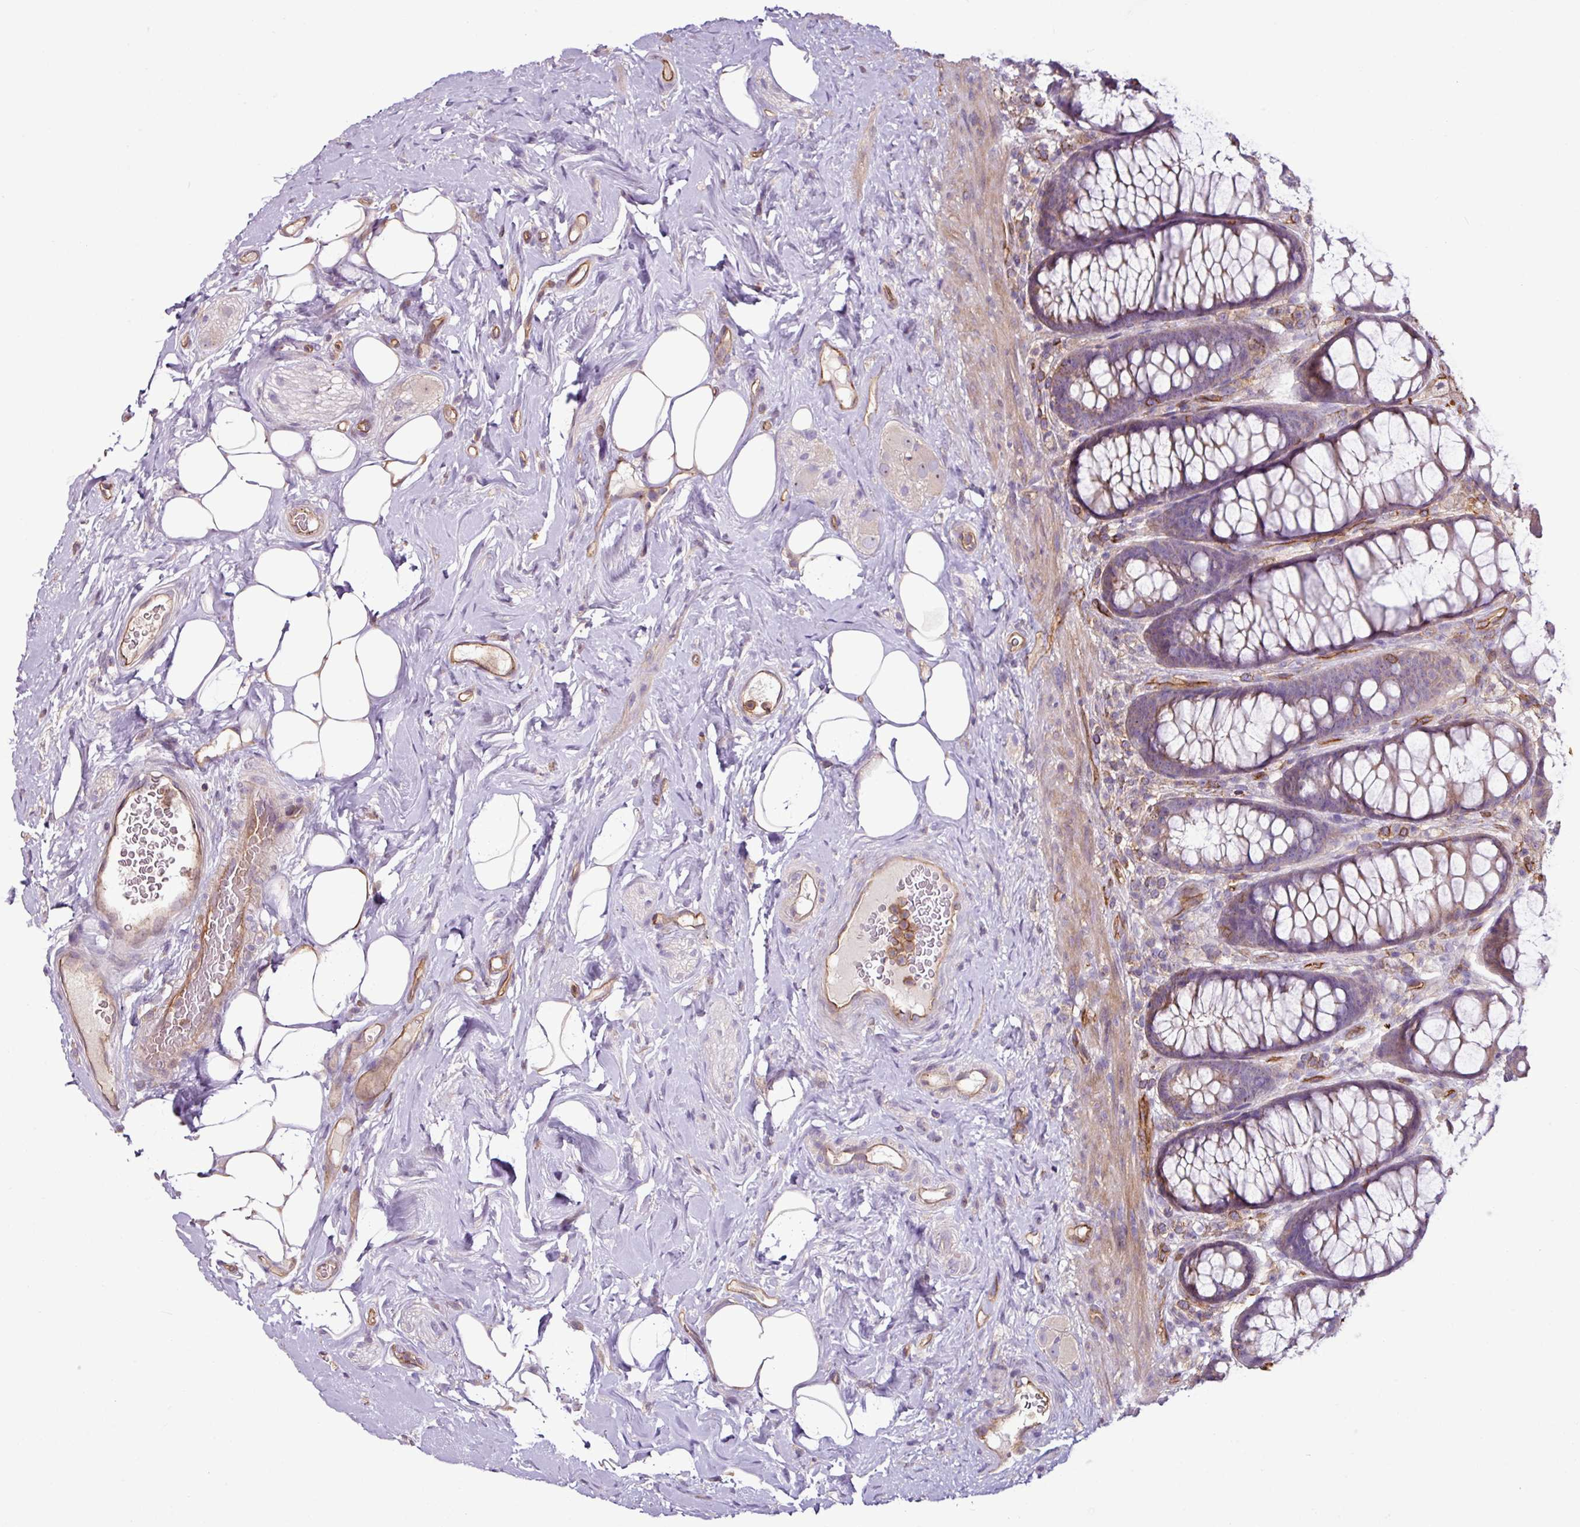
{"staining": {"intensity": "weak", "quantity": "25%-75%", "location": "cytoplasmic/membranous"}, "tissue": "rectum", "cell_type": "Glandular cells", "image_type": "normal", "snomed": [{"axis": "morphology", "description": "Normal tissue, NOS"}, {"axis": "topography", "description": "Rectum"}], "caption": "This histopathology image reveals immunohistochemistry (IHC) staining of unremarkable human rectum, with low weak cytoplasmic/membranous positivity in approximately 25%-75% of glandular cells.", "gene": "ZNF106", "patient": {"sex": "female", "age": 67}}